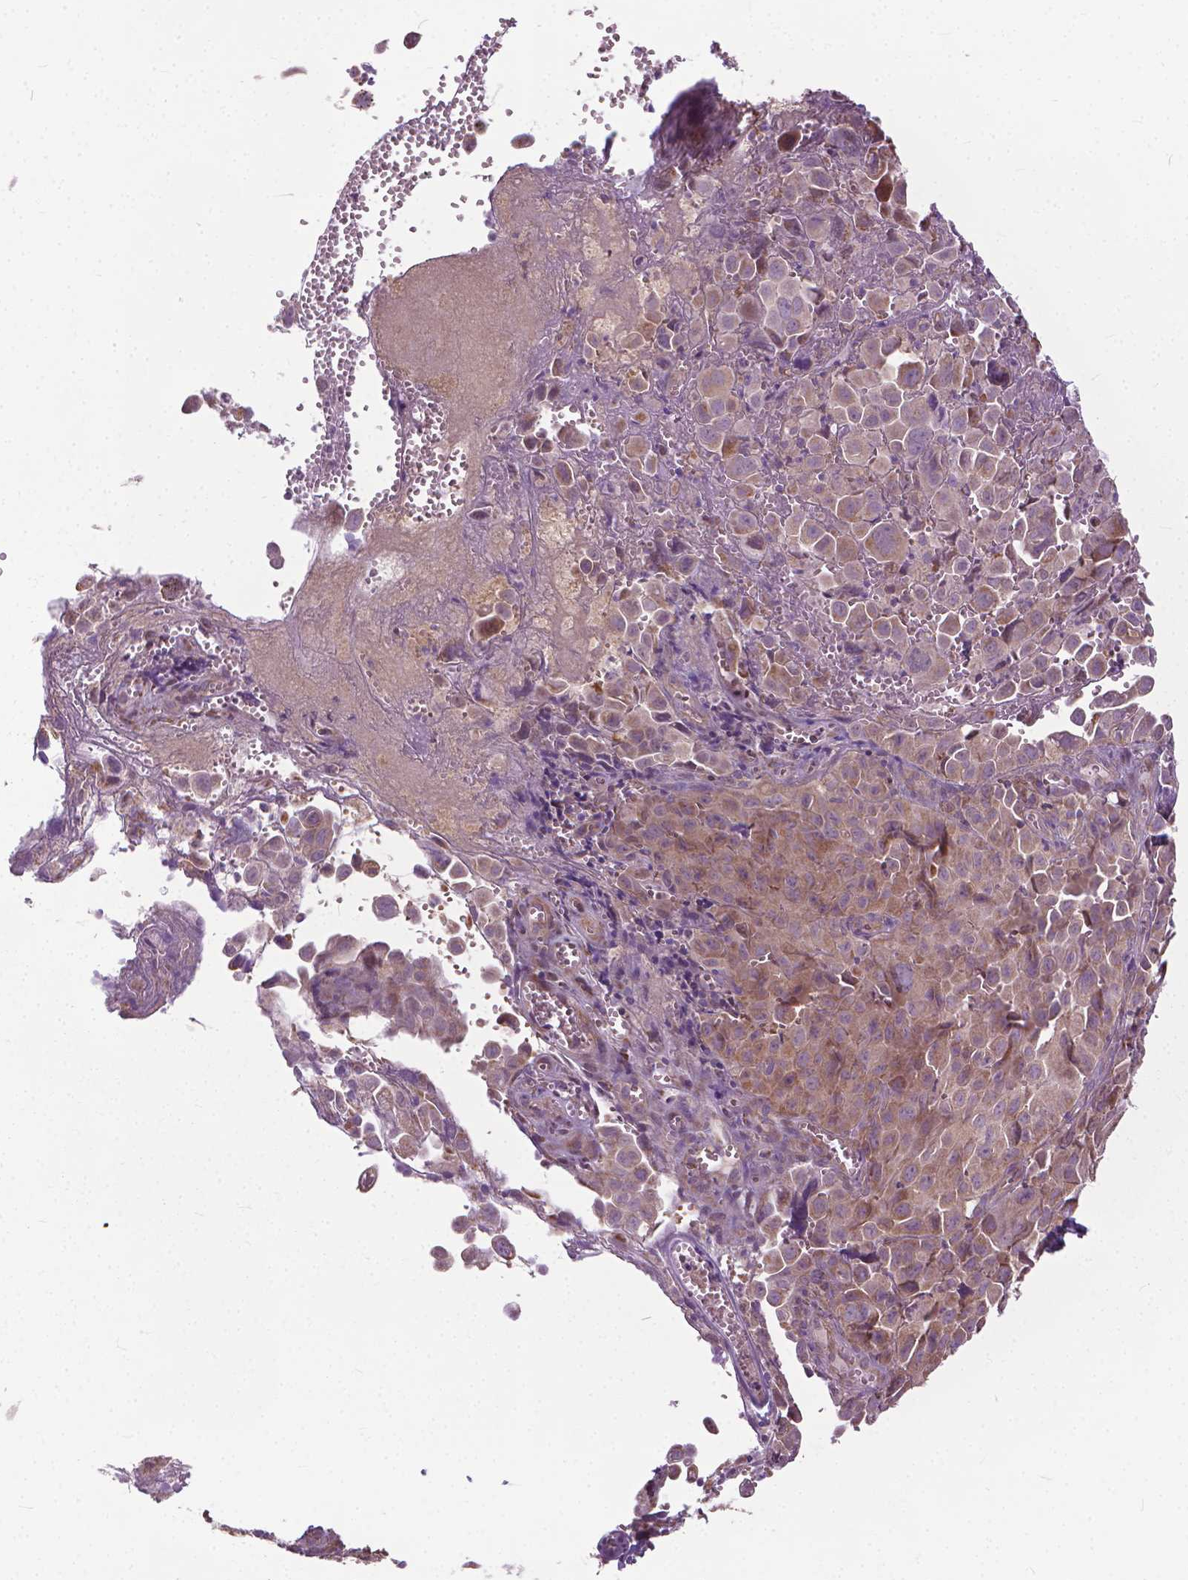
{"staining": {"intensity": "weak", "quantity": ">75%", "location": "cytoplasmic/membranous"}, "tissue": "cervical cancer", "cell_type": "Tumor cells", "image_type": "cancer", "snomed": [{"axis": "morphology", "description": "Squamous cell carcinoma, NOS"}, {"axis": "topography", "description": "Cervix"}], "caption": "The micrograph displays staining of cervical cancer (squamous cell carcinoma), revealing weak cytoplasmic/membranous protein expression (brown color) within tumor cells.", "gene": "NUDT1", "patient": {"sex": "female", "age": 55}}